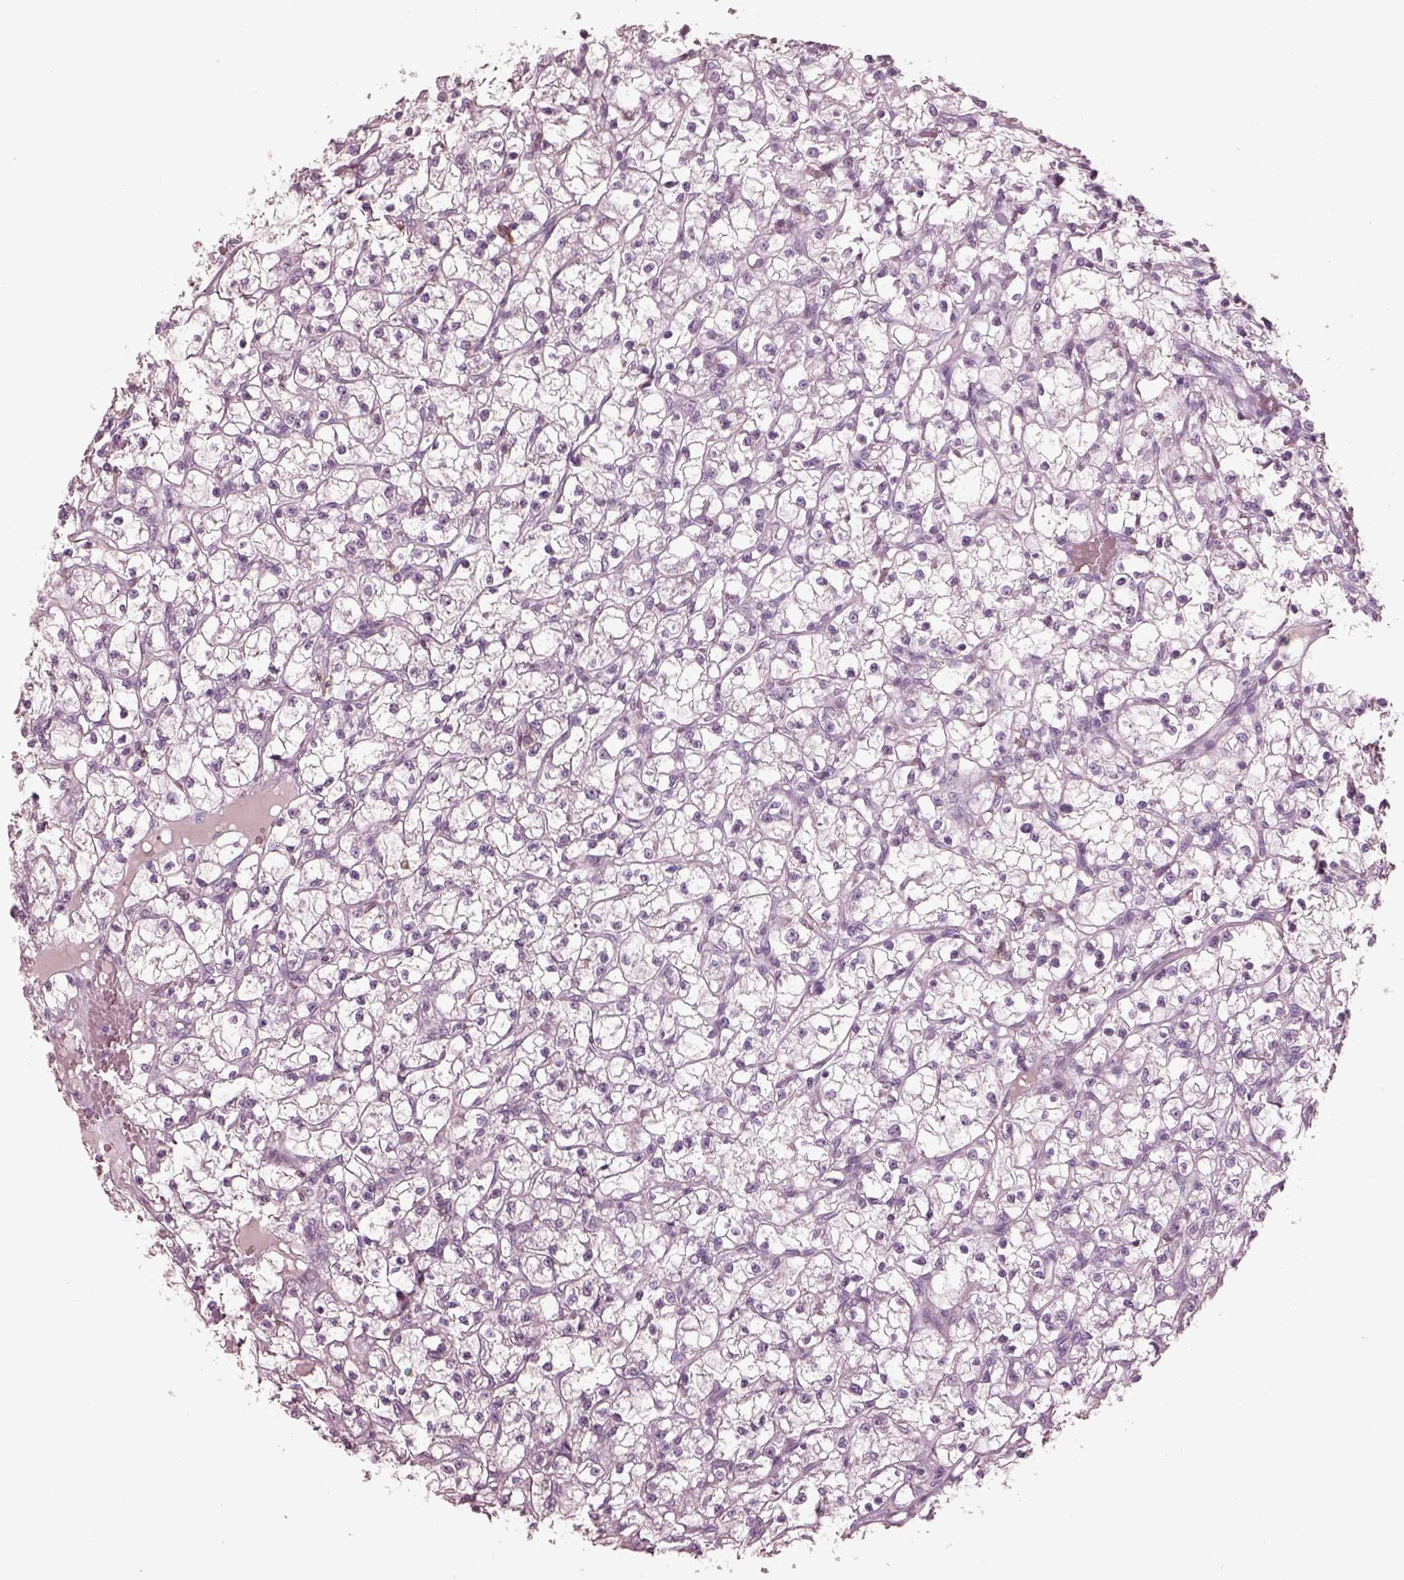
{"staining": {"intensity": "negative", "quantity": "none", "location": "none"}, "tissue": "renal cancer", "cell_type": "Tumor cells", "image_type": "cancer", "snomed": [{"axis": "morphology", "description": "Adenocarcinoma, NOS"}, {"axis": "topography", "description": "Kidney"}], "caption": "An image of human renal adenocarcinoma is negative for staining in tumor cells.", "gene": "PDCD1", "patient": {"sex": "female", "age": 59}}